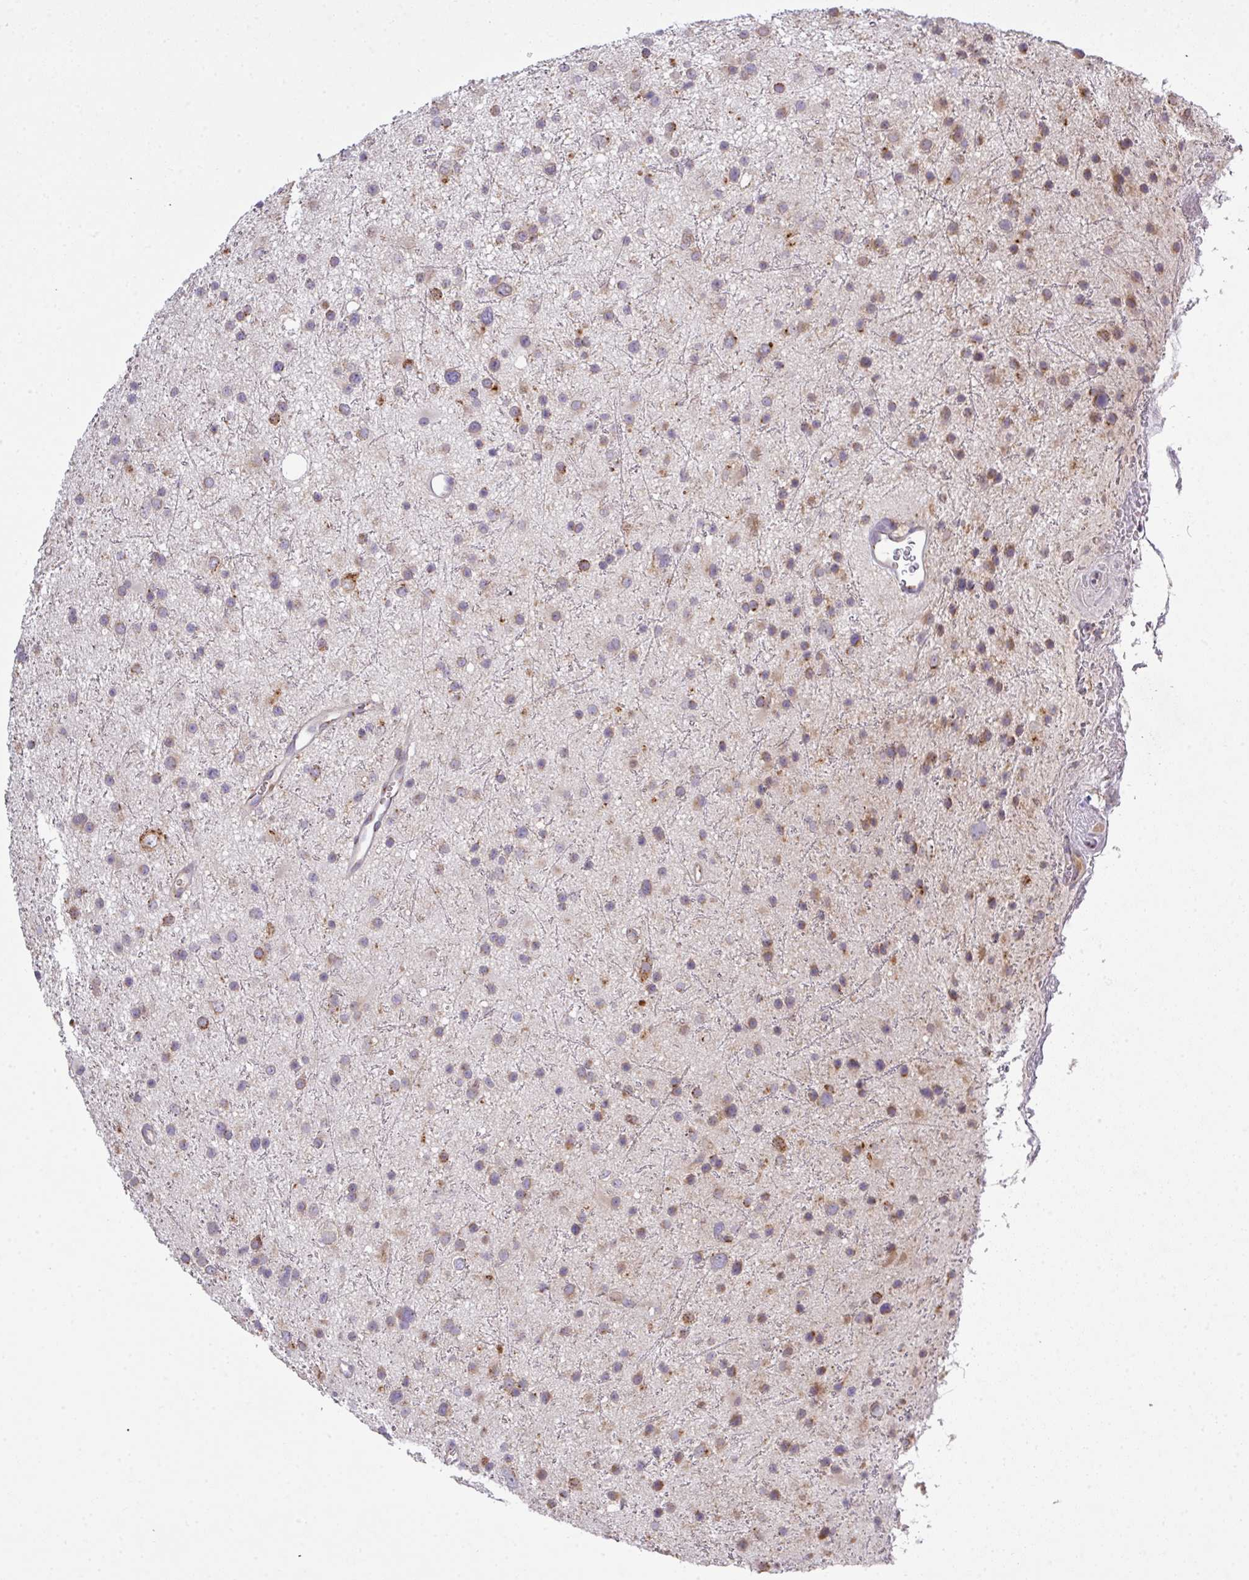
{"staining": {"intensity": "moderate", "quantity": "<25%", "location": "cytoplasmic/membranous"}, "tissue": "glioma", "cell_type": "Tumor cells", "image_type": "cancer", "snomed": [{"axis": "morphology", "description": "Glioma, malignant, Low grade"}, {"axis": "topography", "description": "Cerebral cortex"}], "caption": "A high-resolution image shows immunohistochemistry staining of glioma, which exhibits moderate cytoplasmic/membranous expression in approximately <25% of tumor cells. (IHC, brightfield microscopy, high magnification).", "gene": "VTI1A", "patient": {"sex": "female", "age": 39}}